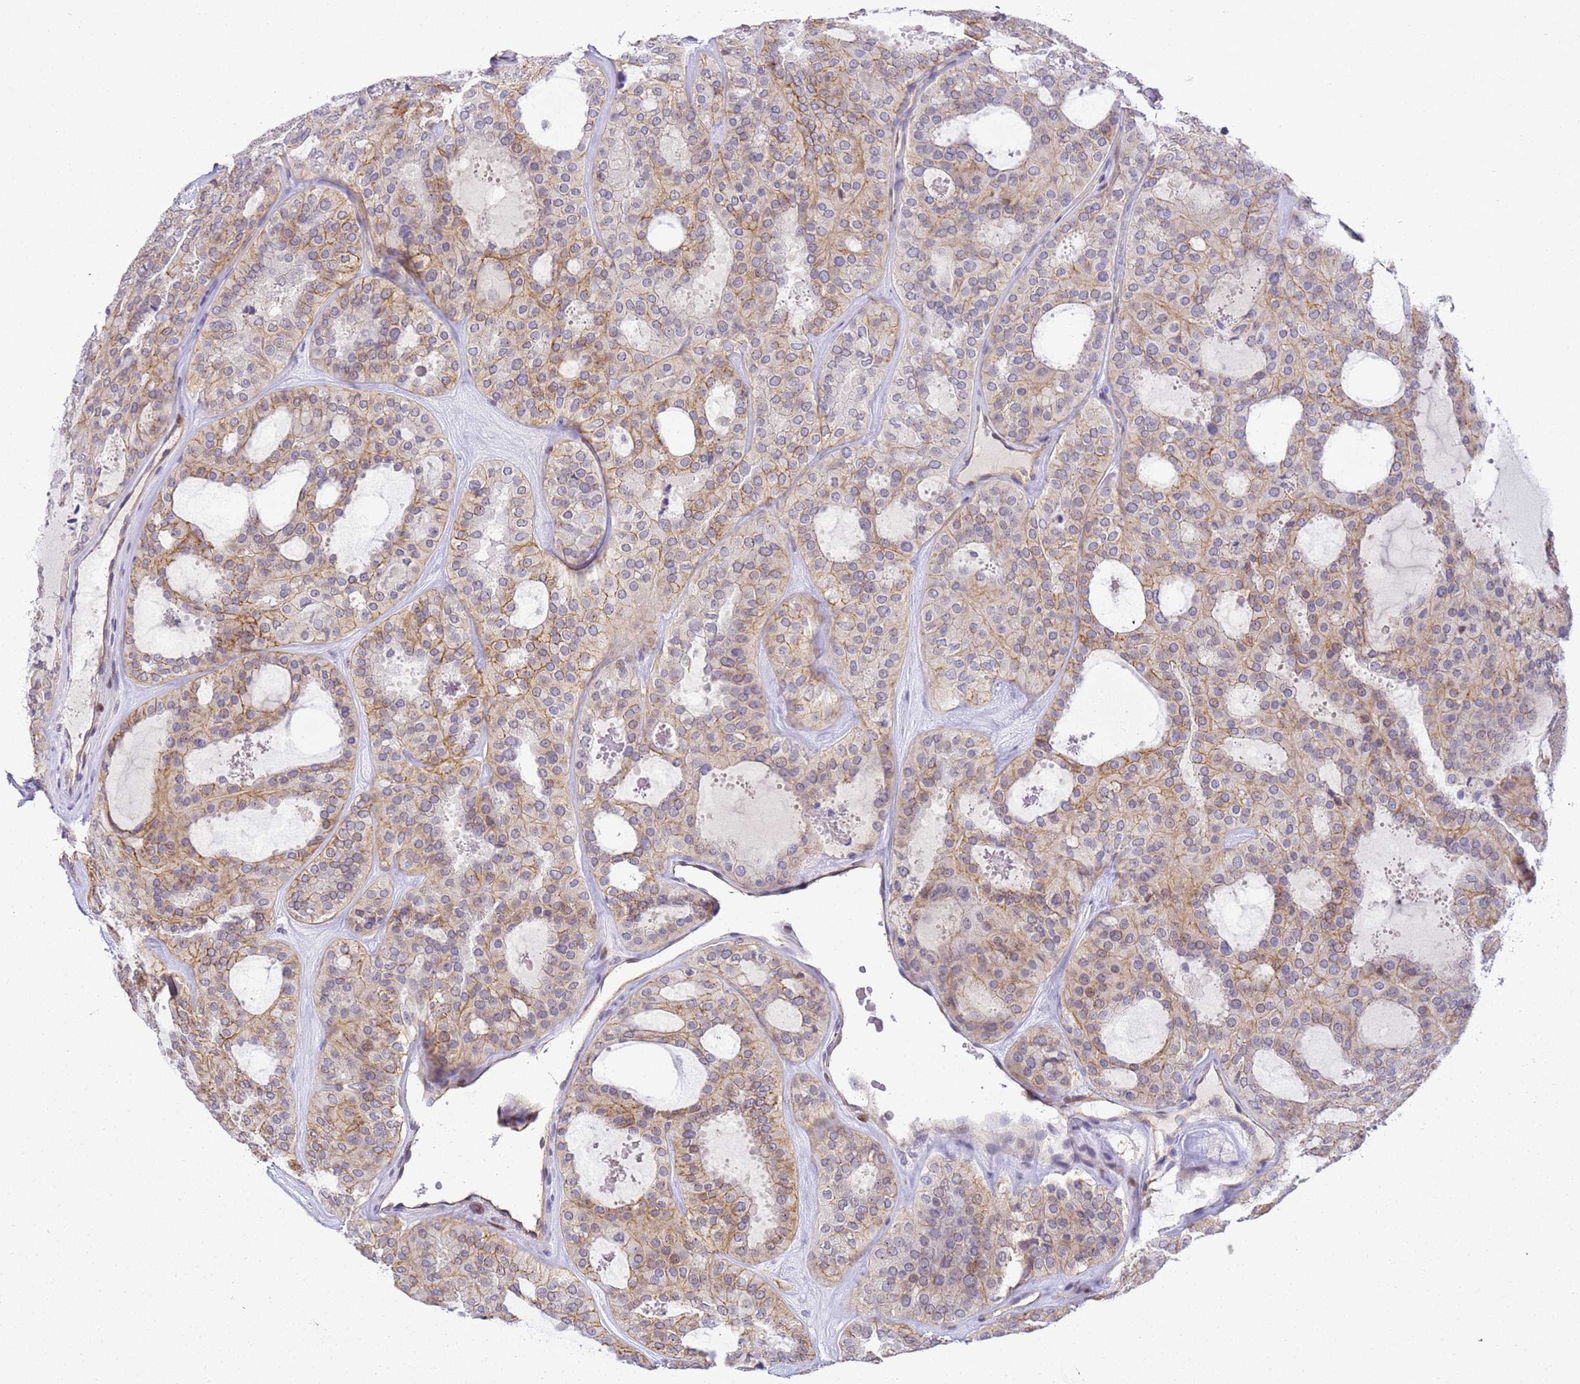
{"staining": {"intensity": "moderate", "quantity": ">75%", "location": "cytoplasmic/membranous"}, "tissue": "thyroid cancer", "cell_type": "Tumor cells", "image_type": "cancer", "snomed": [{"axis": "morphology", "description": "Follicular adenoma carcinoma, NOS"}, {"axis": "topography", "description": "Thyroid gland"}], "caption": "Follicular adenoma carcinoma (thyroid) stained with a brown dye exhibits moderate cytoplasmic/membranous positive expression in approximately >75% of tumor cells.", "gene": "GON4L", "patient": {"sex": "male", "age": 75}}